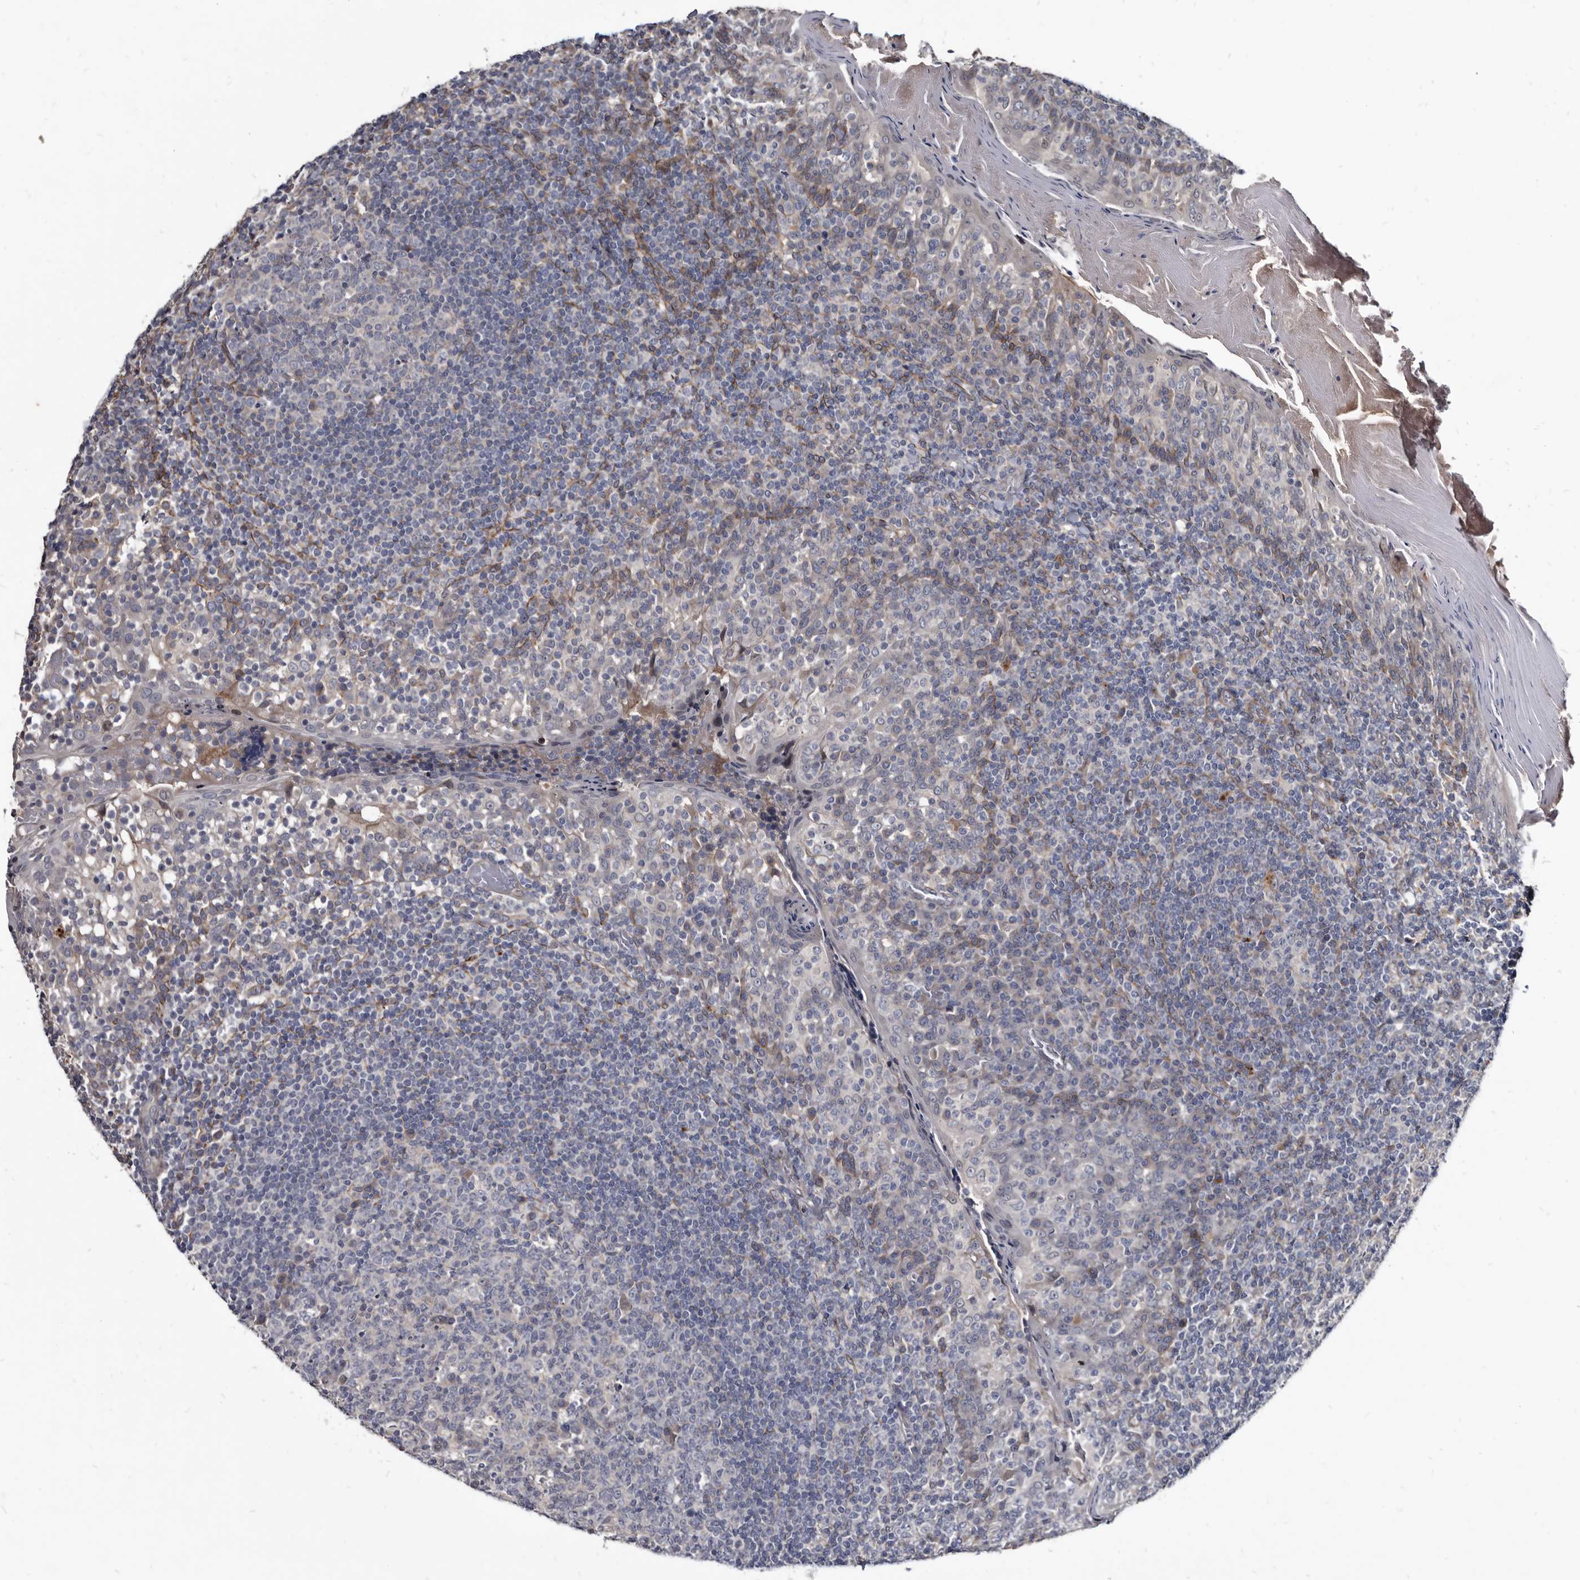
{"staining": {"intensity": "negative", "quantity": "none", "location": "none"}, "tissue": "tonsil", "cell_type": "Germinal center cells", "image_type": "normal", "snomed": [{"axis": "morphology", "description": "Normal tissue, NOS"}, {"axis": "topography", "description": "Tonsil"}], "caption": "IHC histopathology image of benign tonsil: human tonsil stained with DAB (3,3'-diaminobenzidine) exhibits no significant protein positivity in germinal center cells.", "gene": "PROM1", "patient": {"sex": "female", "age": 19}}